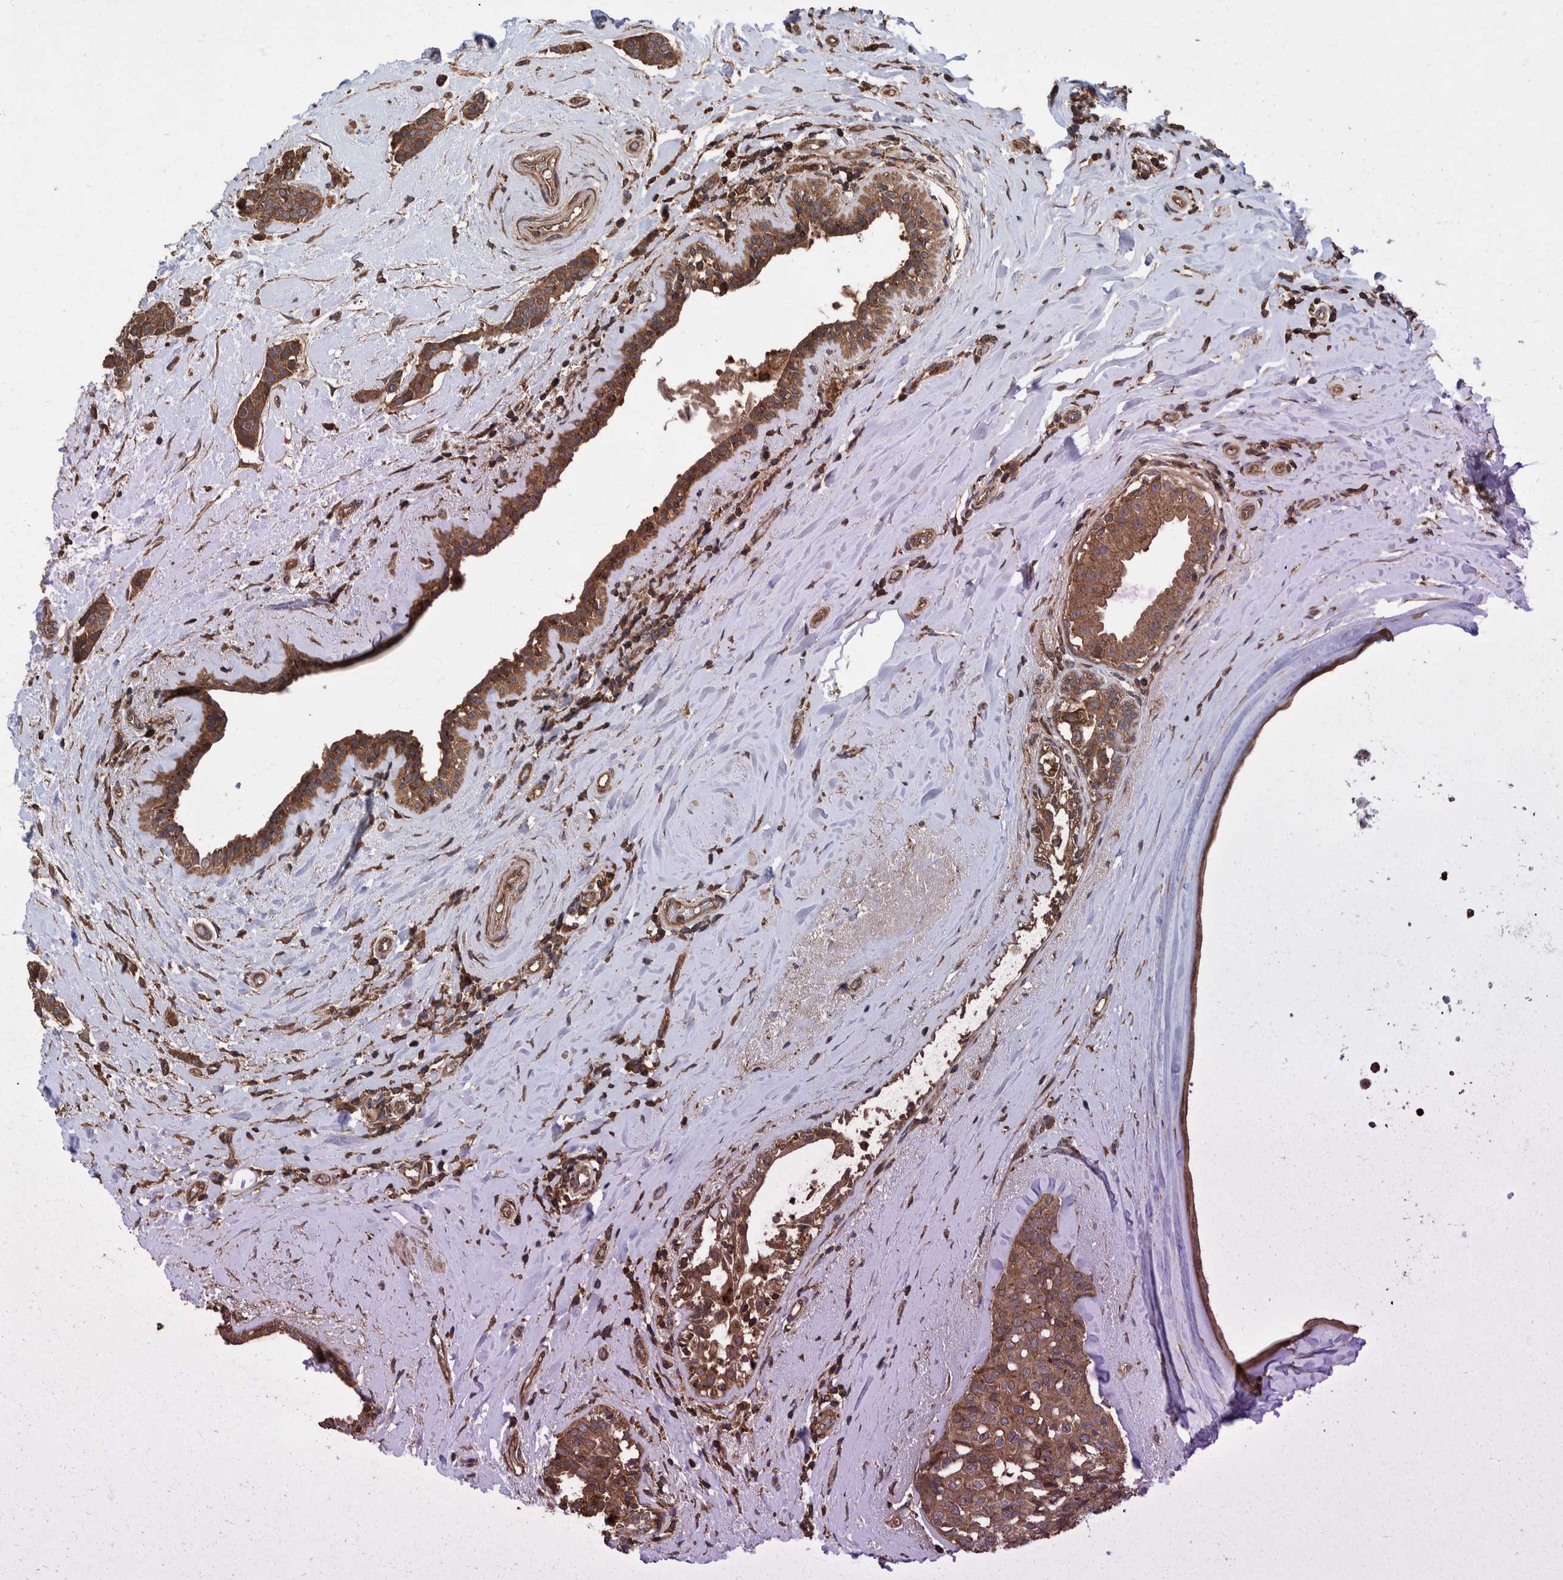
{"staining": {"intensity": "moderate", "quantity": ">75%", "location": "cytoplasmic/membranous"}, "tissue": "breast cancer", "cell_type": "Tumor cells", "image_type": "cancer", "snomed": [{"axis": "morphology", "description": "Duct carcinoma"}, {"axis": "topography", "description": "Breast"}], "caption": "Immunohistochemistry (IHC) photomicrograph of breast cancer (infiltrating ductal carcinoma) stained for a protein (brown), which shows medium levels of moderate cytoplasmic/membranous expression in about >75% of tumor cells.", "gene": "VBP1", "patient": {"sex": "female", "age": 55}}